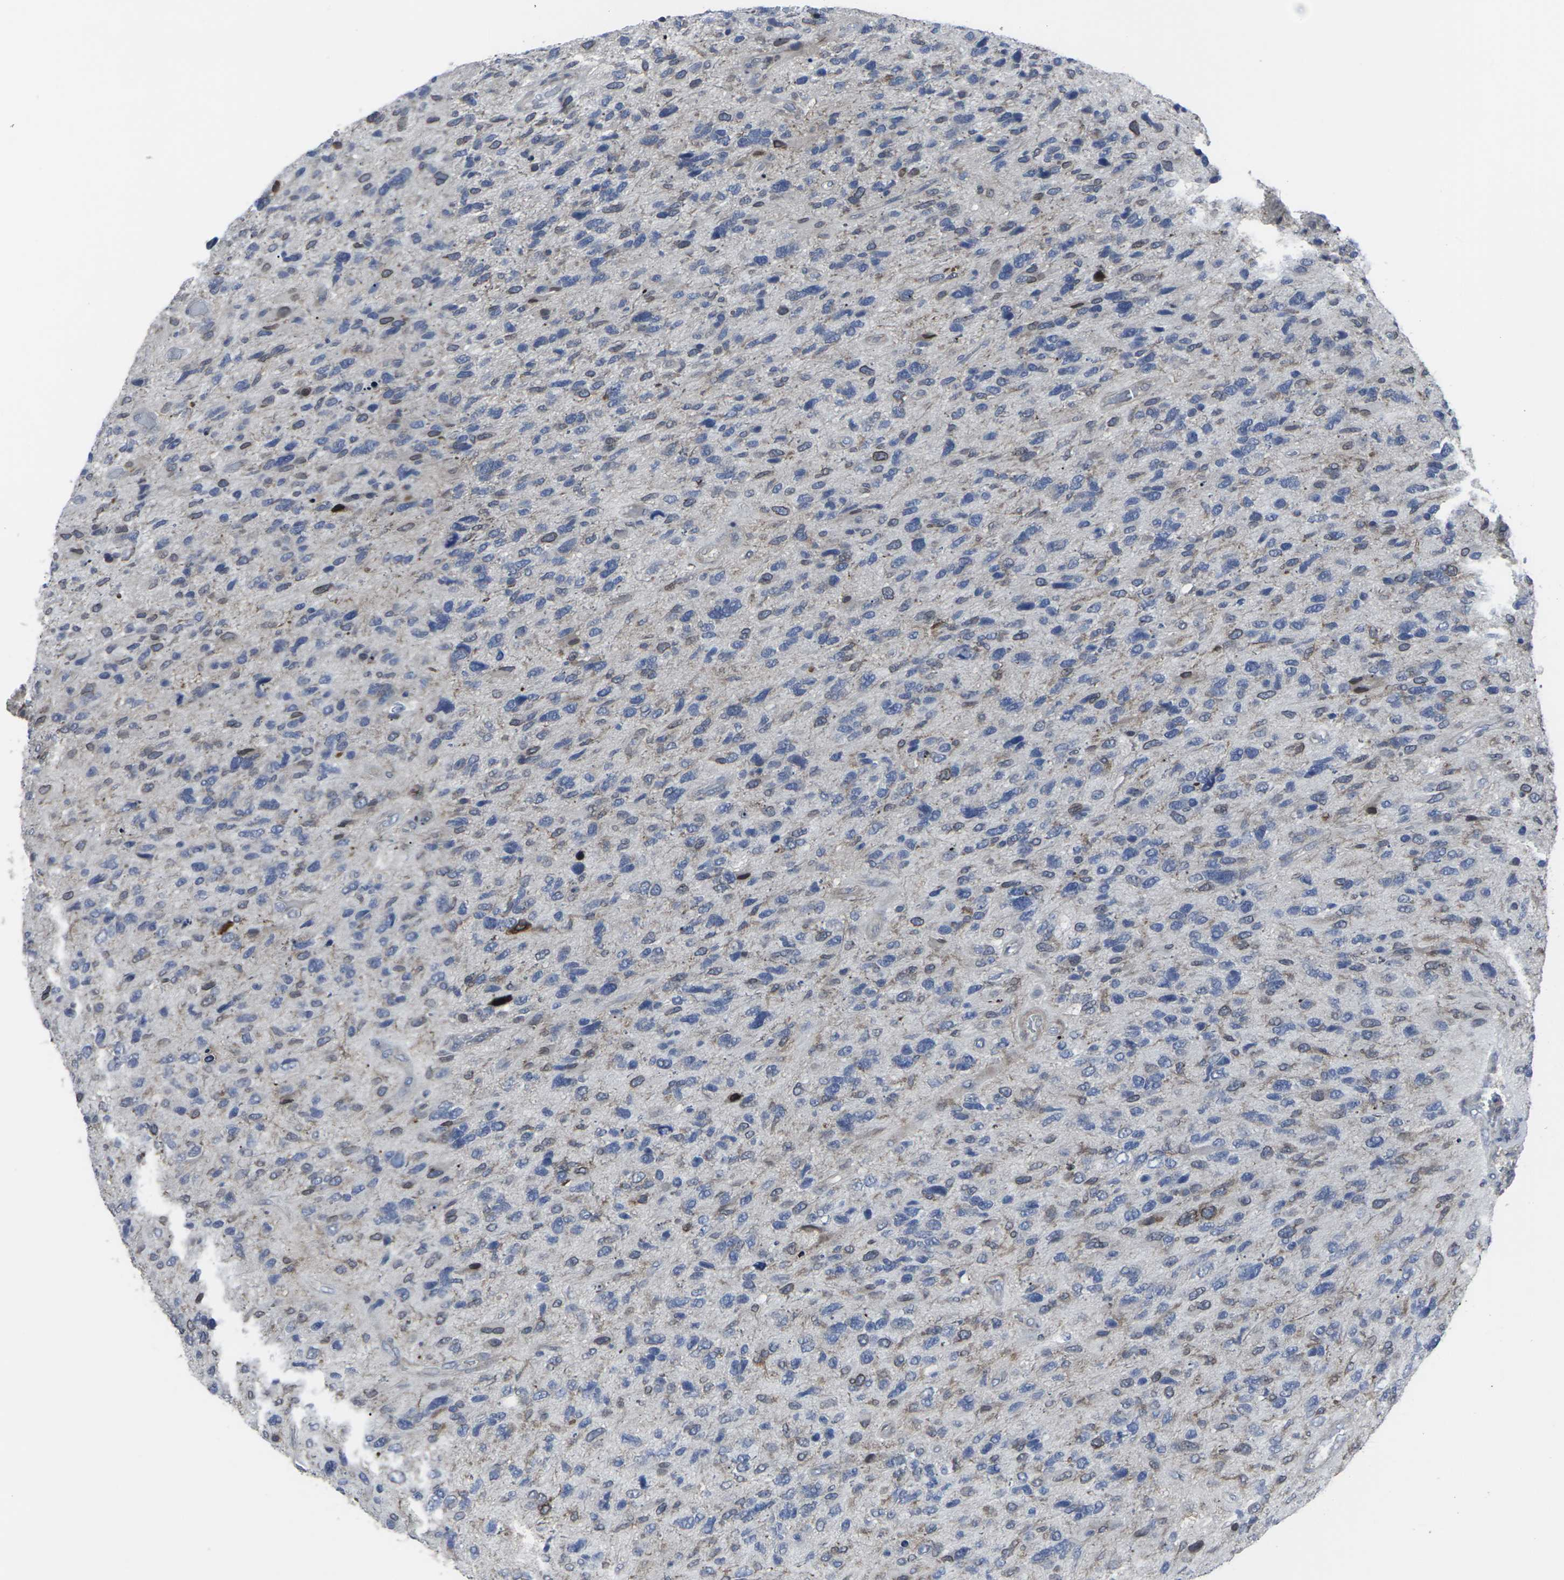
{"staining": {"intensity": "moderate", "quantity": "<25%", "location": "cytoplasmic/membranous"}, "tissue": "glioma", "cell_type": "Tumor cells", "image_type": "cancer", "snomed": [{"axis": "morphology", "description": "Glioma, malignant, High grade"}, {"axis": "topography", "description": "Brain"}], "caption": "A low amount of moderate cytoplasmic/membranous positivity is present in approximately <25% of tumor cells in malignant glioma (high-grade) tissue.", "gene": "HPRT1", "patient": {"sex": "female", "age": 58}}